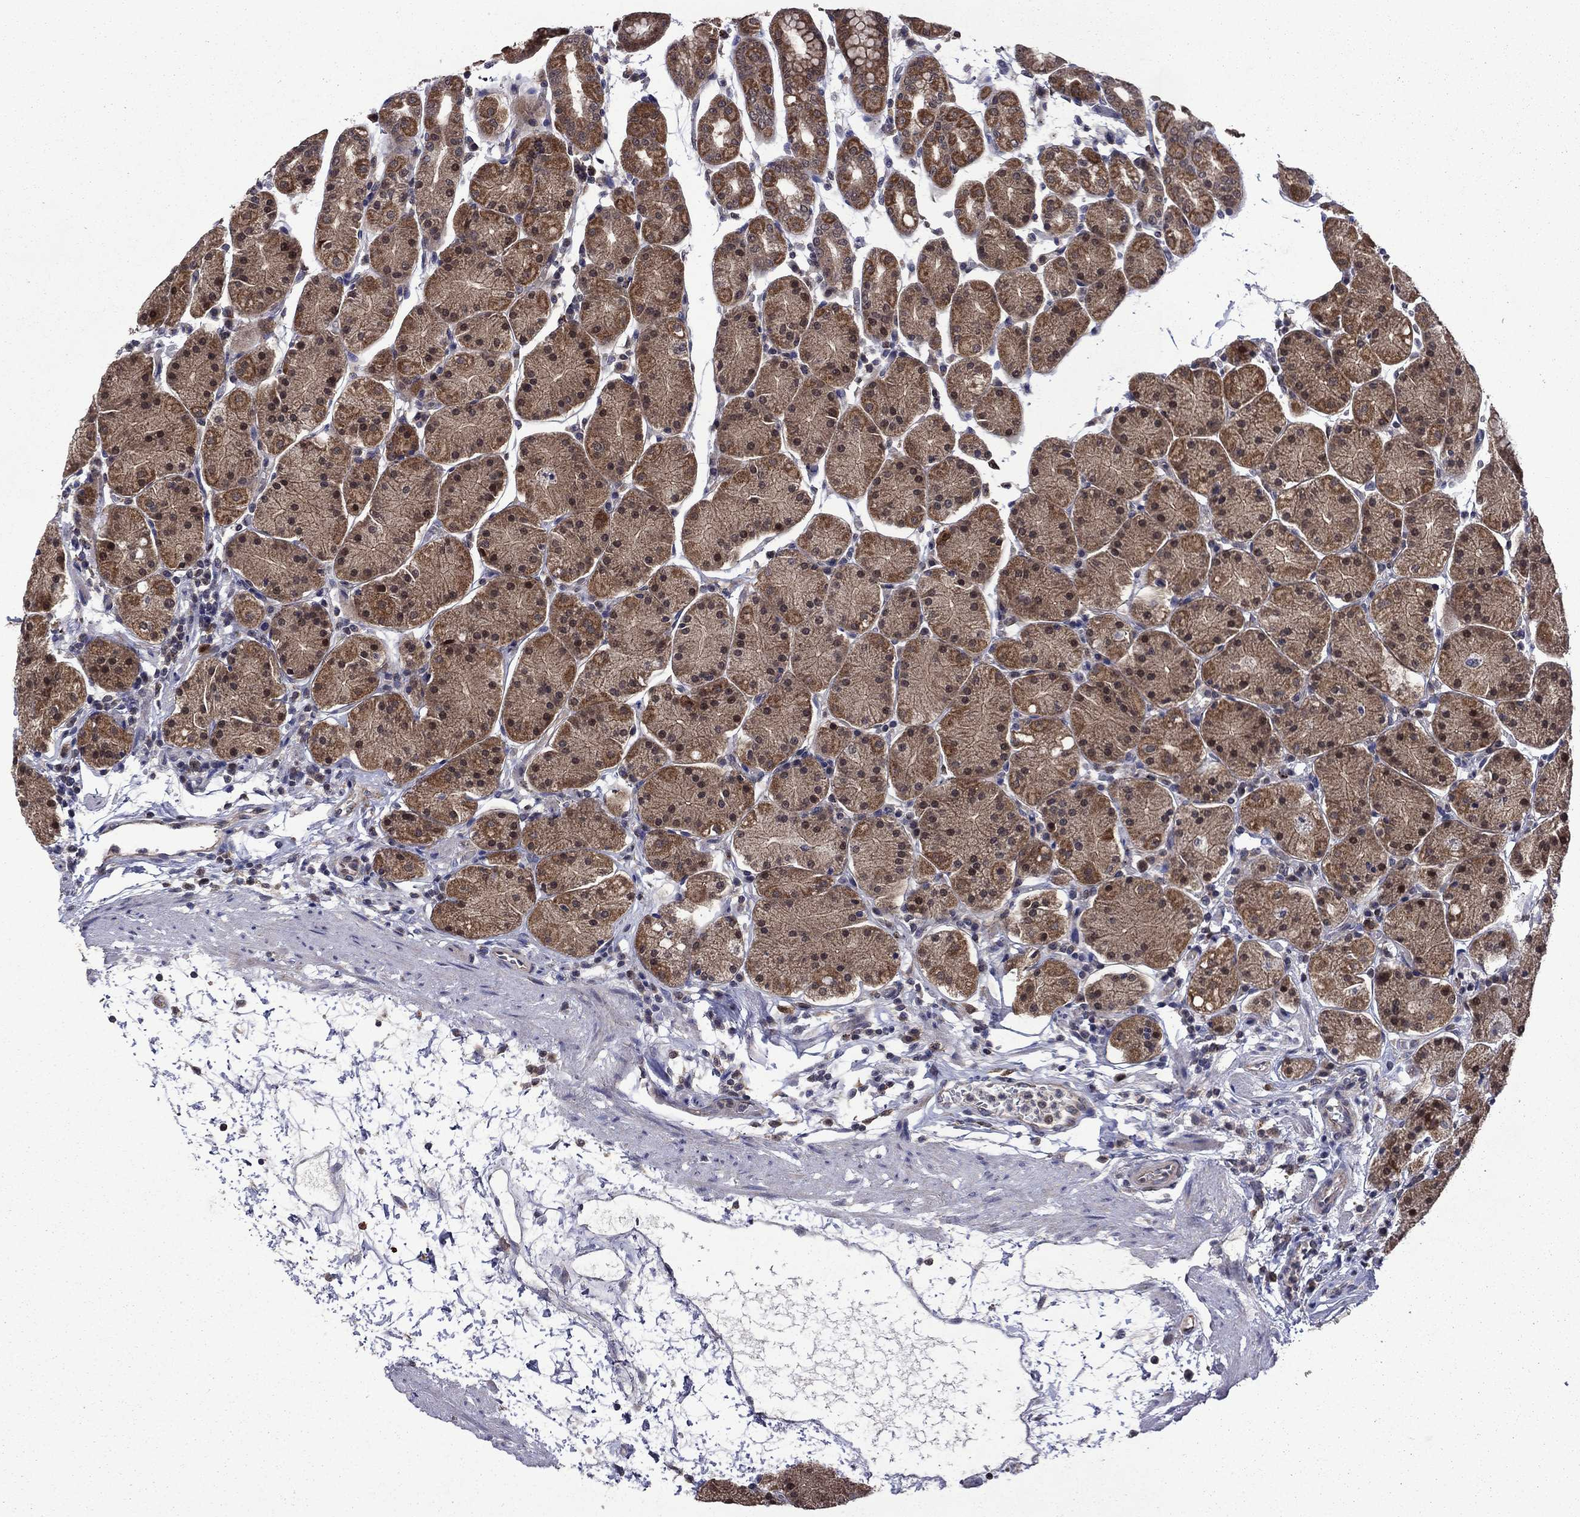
{"staining": {"intensity": "moderate", "quantity": ">75%", "location": "cytoplasmic/membranous"}, "tissue": "stomach", "cell_type": "Glandular cells", "image_type": "normal", "snomed": [{"axis": "morphology", "description": "Normal tissue, NOS"}, {"axis": "topography", "description": "Stomach"}], "caption": "Protein staining exhibits moderate cytoplasmic/membranous positivity in about >75% of glandular cells in normal stomach. The protein of interest is shown in brown color, while the nuclei are stained blue.", "gene": "TPMT", "patient": {"sex": "male", "age": 54}}